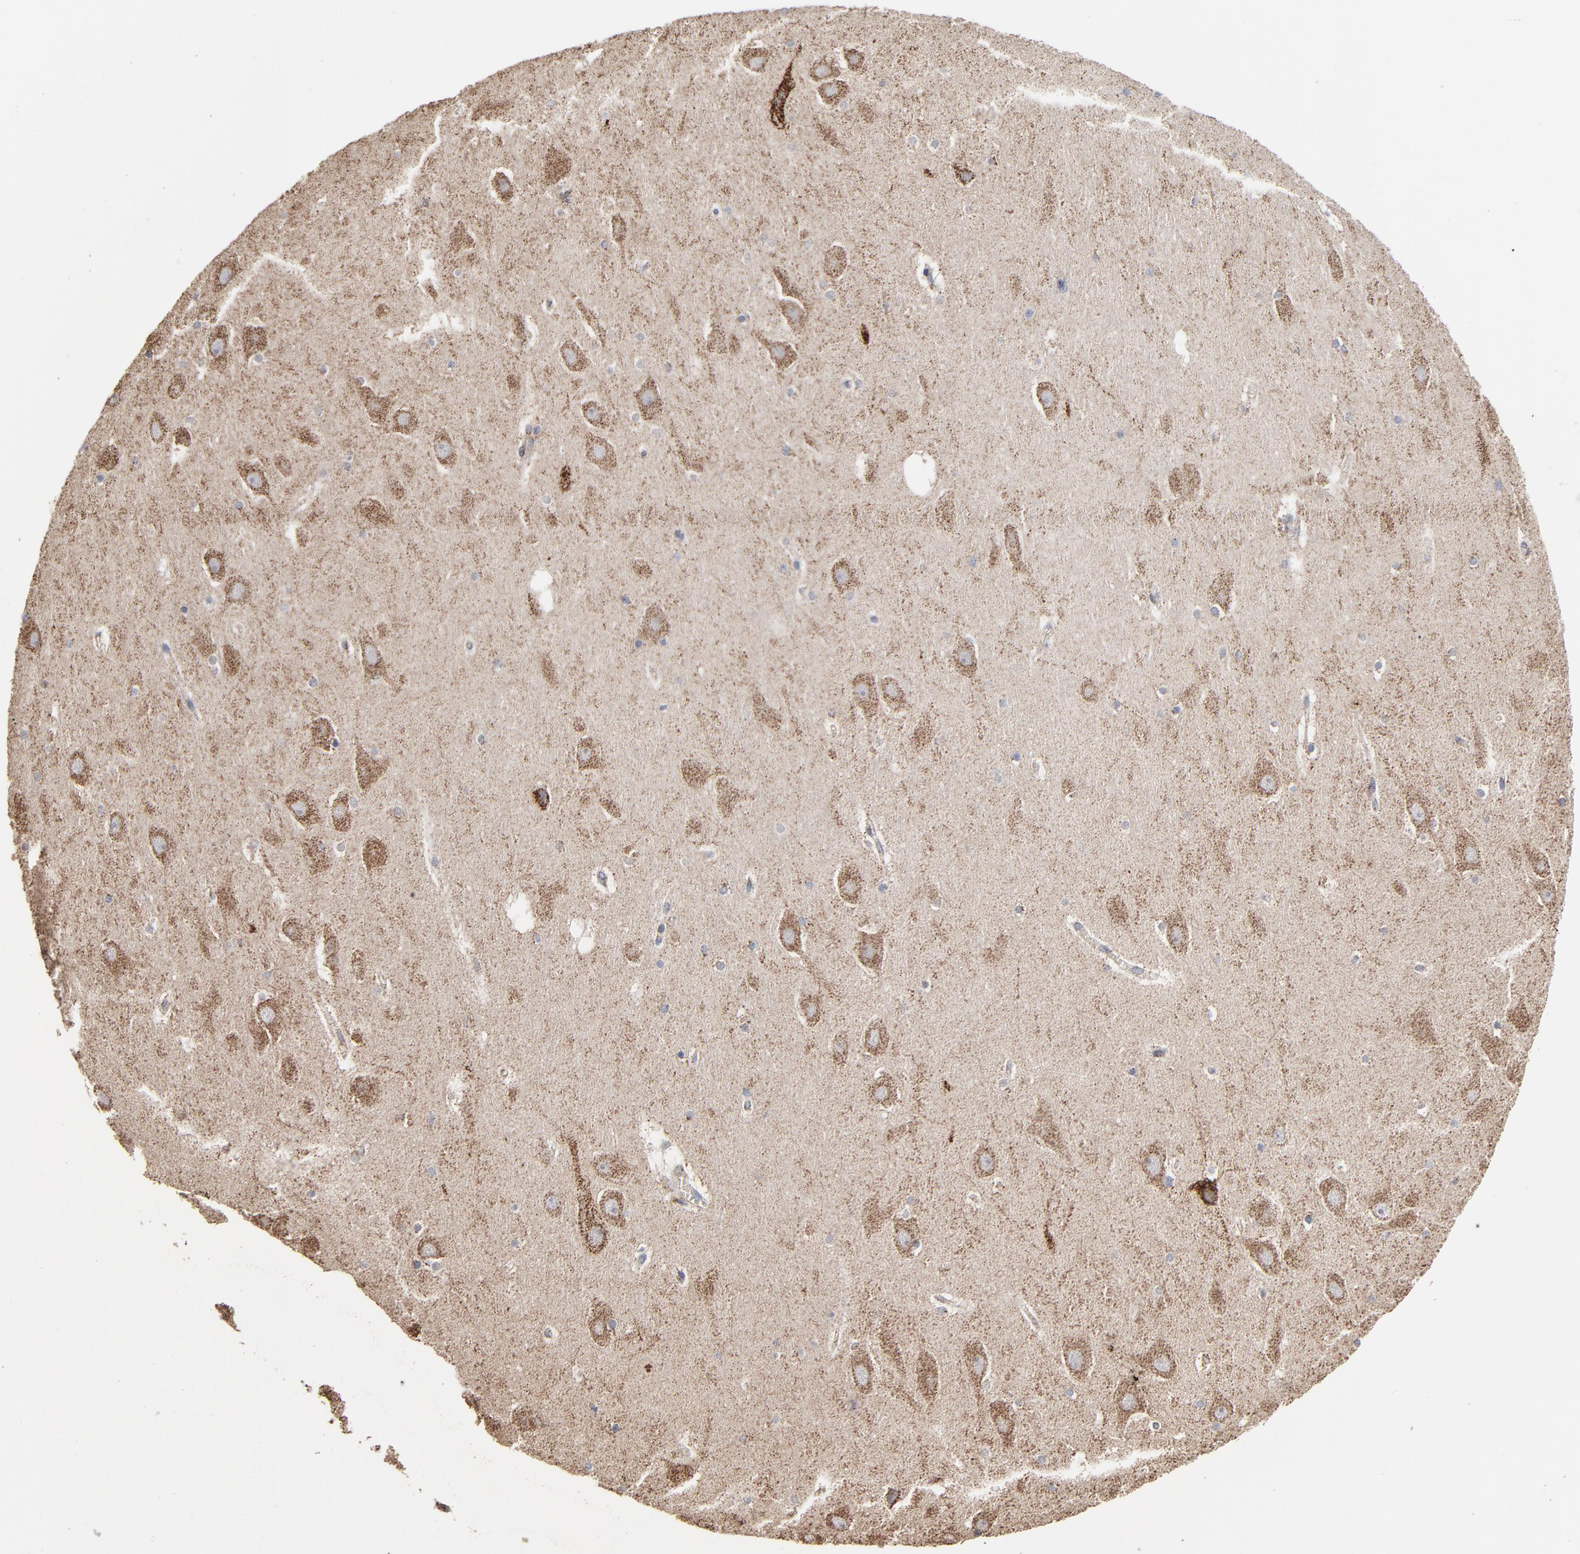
{"staining": {"intensity": "strong", "quantity": "25%-75%", "location": "cytoplasmic/membranous"}, "tissue": "hippocampus", "cell_type": "Glial cells", "image_type": "normal", "snomed": [{"axis": "morphology", "description": "Normal tissue, NOS"}, {"axis": "topography", "description": "Hippocampus"}], "caption": "Benign hippocampus demonstrates strong cytoplasmic/membranous positivity in about 25%-75% of glial cells, visualized by immunohistochemistry. (Brightfield microscopy of DAB IHC at high magnification).", "gene": "UQCRC1", "patient": {"sex": "male", "age": 45}}